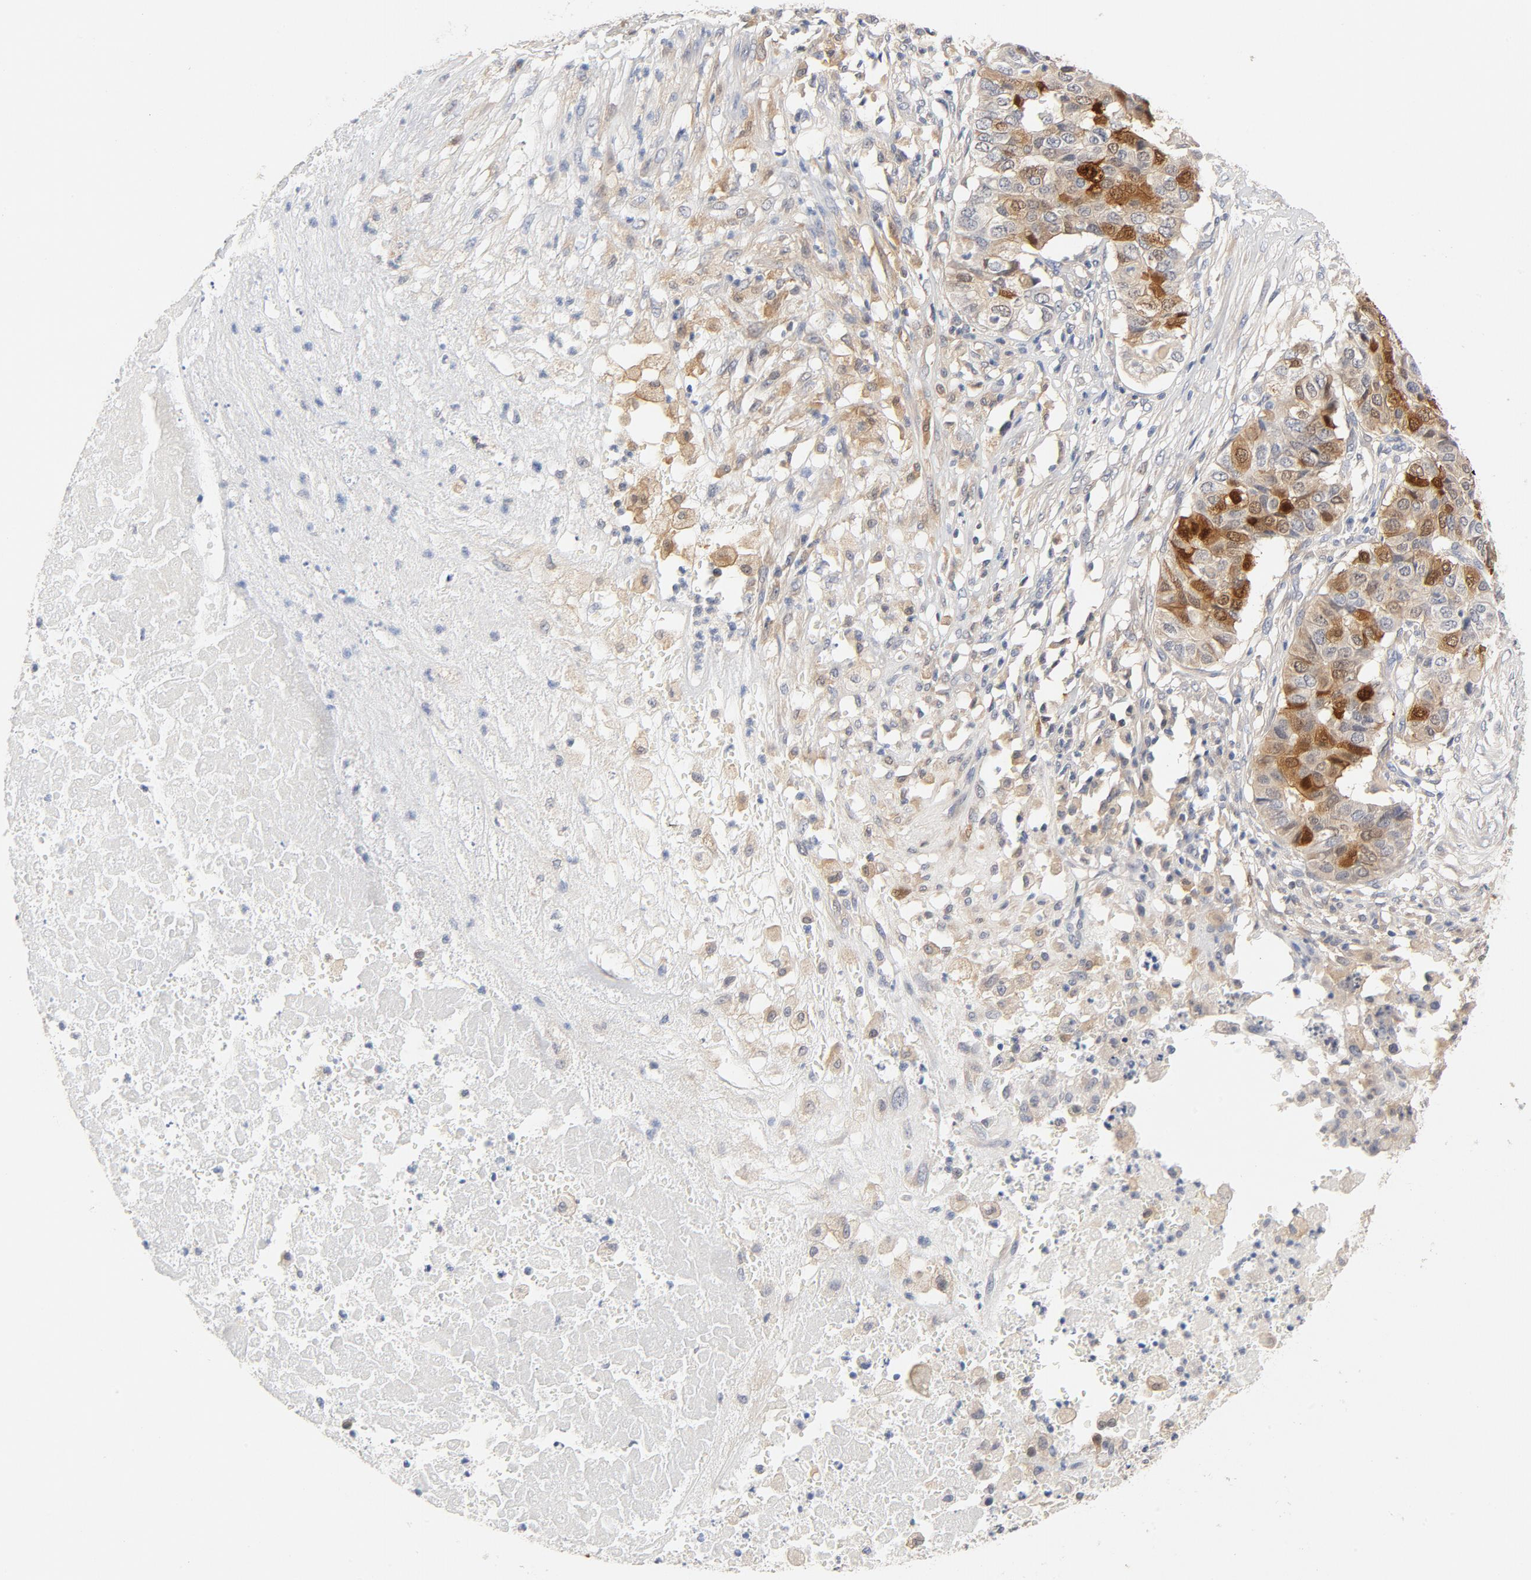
{"staining": {"intensity": "strong", "quantity": "25%-75%", "location": "cytoplasmic/membranous"}, "tissue": "pancreatic cancer", "cell_type": "Tumor cells", "image_type": "cancer", "snomed": [{"axis": "morphology", "description": "Adenocarcinoma, NOS"}, {"axis": "topography", "description": "Pancreas"}], "caption": "A high amount of strong cytoplasmic/membranous positivity is present in approximately 25%-75% of tumor cells in pancreatic cancer tissue.", "gene": "STAT1", "patient": {"sex": "male", "age": 50}}